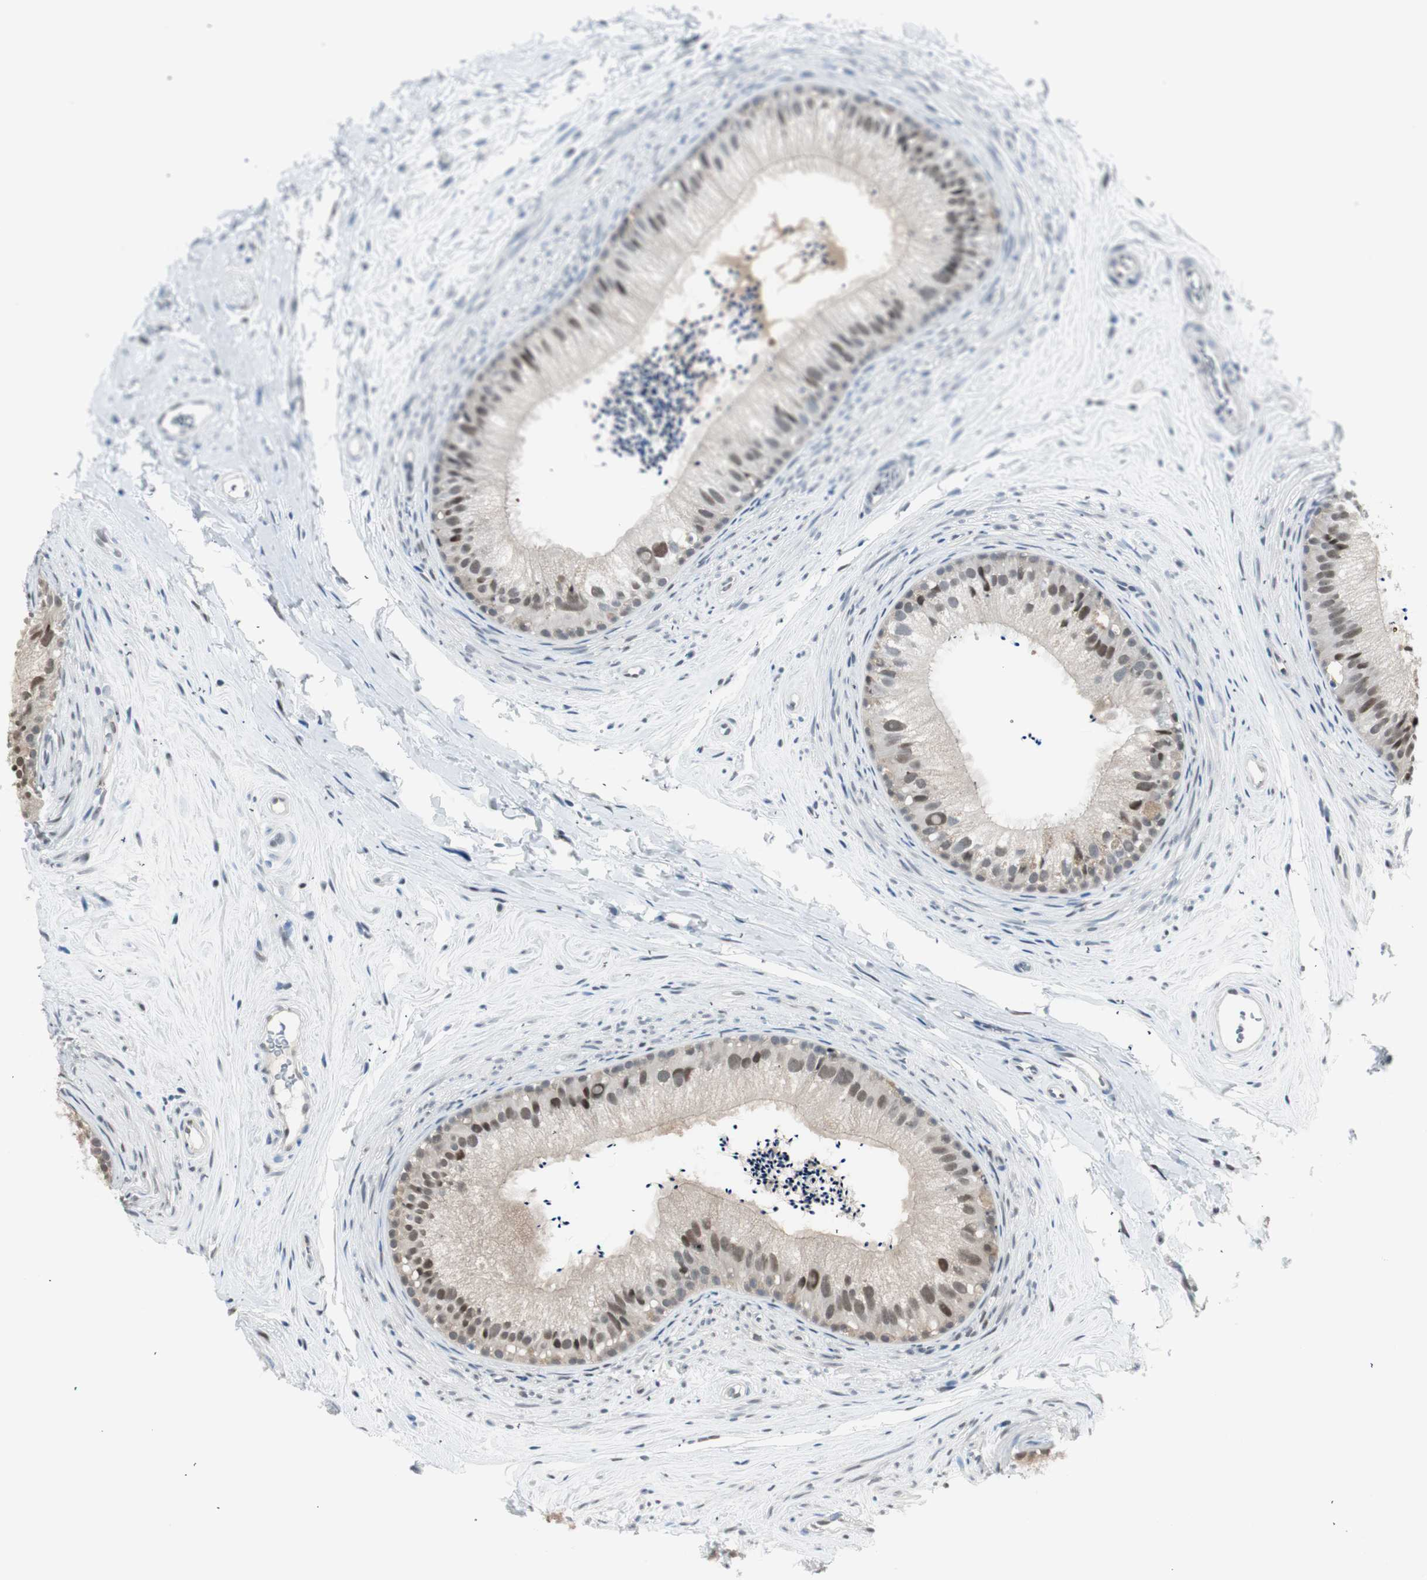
{"staining": {"intensity": "moderate", "quantity": ">75%", "location": "nuclear"}, "tissue": "epididymis", "cell_type": "Glandular cells", "image_type": "normal", "snomed": [{"axis": "morphology", "description": "Normal tissue, NOS"}, {"axis": "topography", "description": "Epididymis"}], "caption": "Moderate nuclear positivity for a protein is present in about >75% of glandular cells of benign epididymis using immunohistochemistry (IHC).", "gene": "LONP2", "patient": {"sex": "male", "age": 56}}